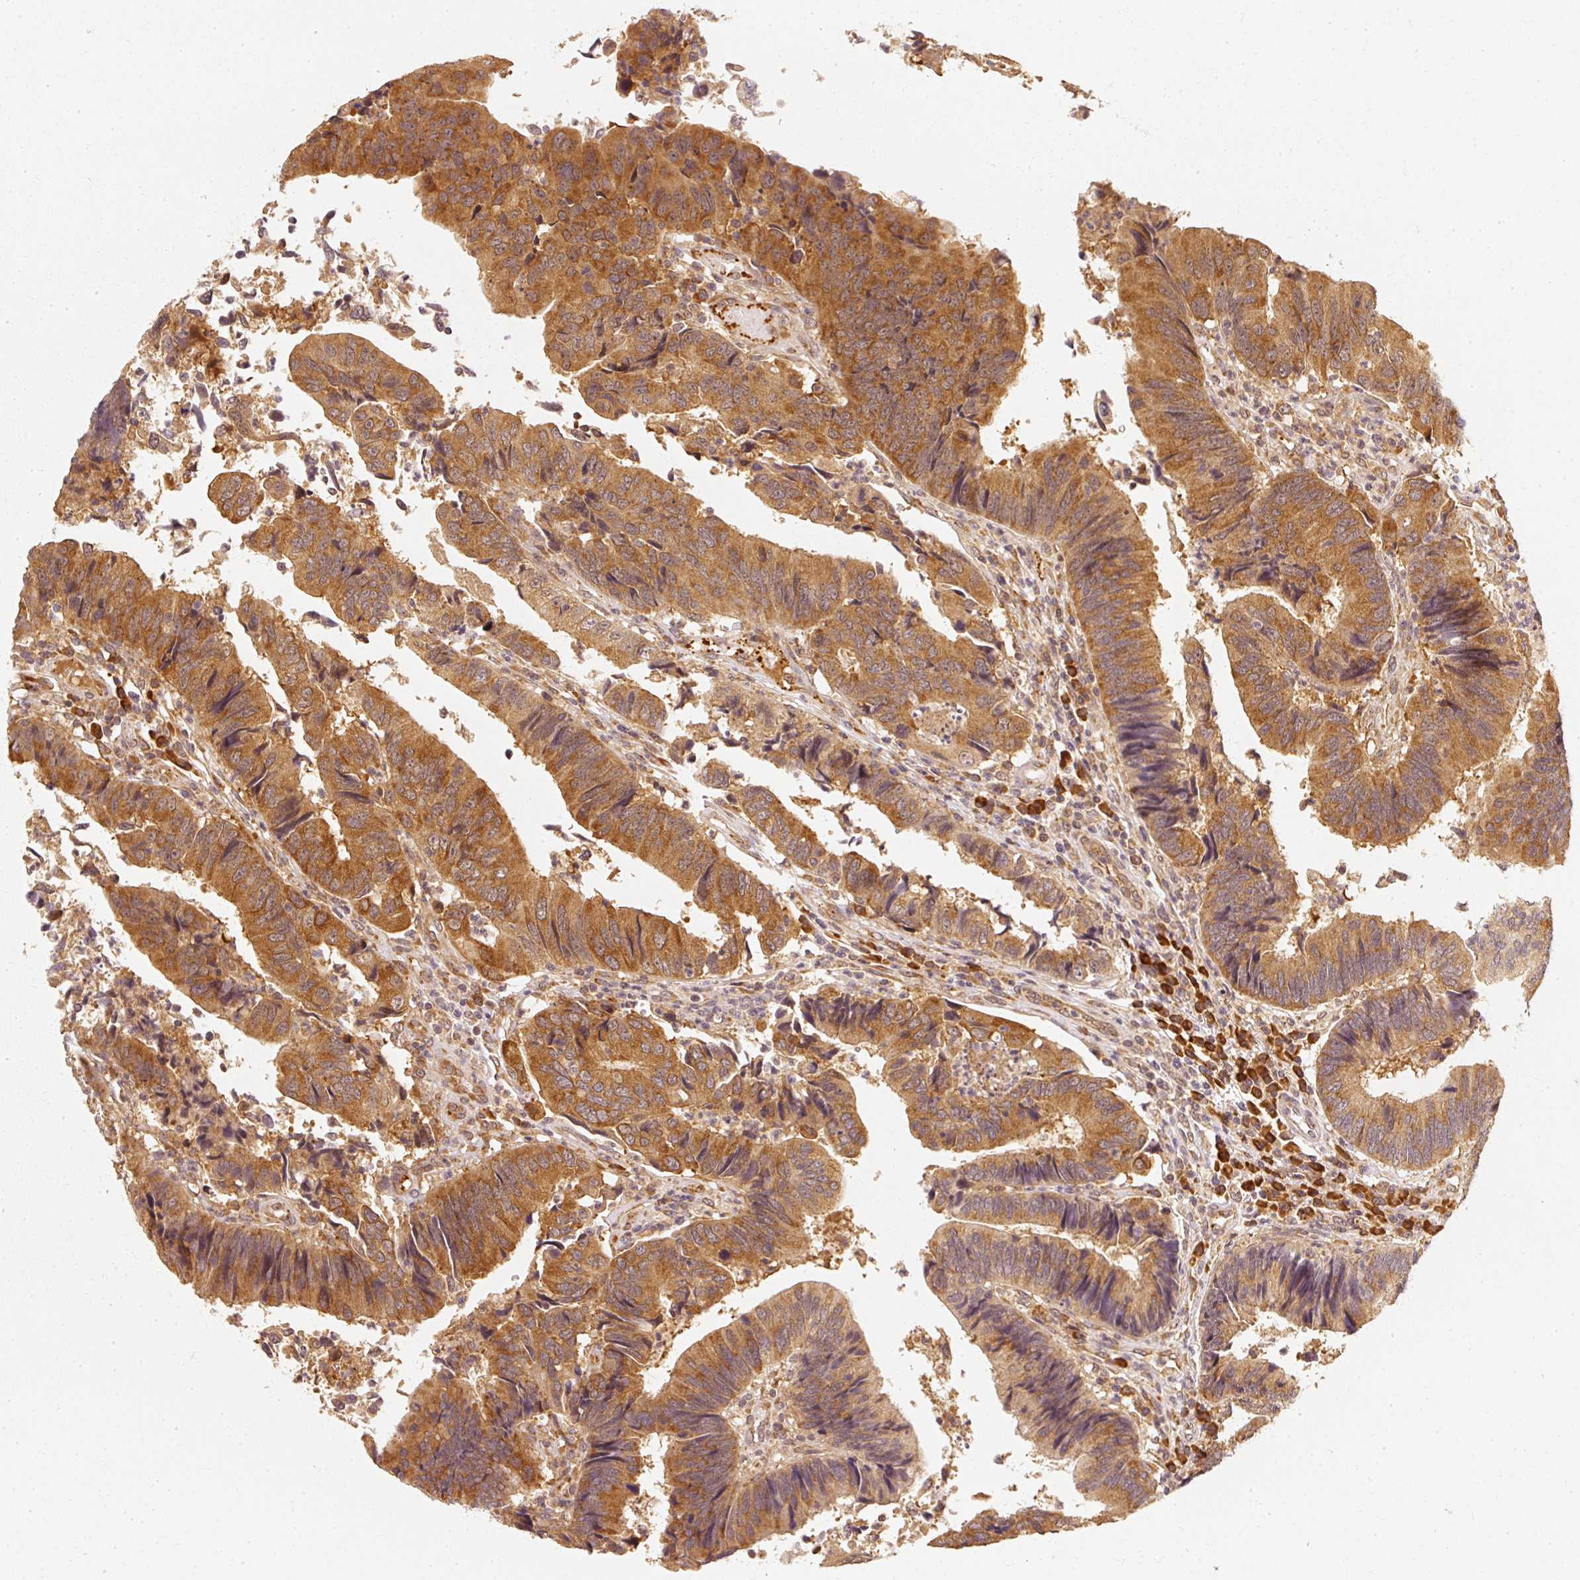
{"staining": {"intensity": "strong", "quantity": "25%-75%", "location": "cytoplasmic/membranous"}, "tissue": "colorectal cancer", "cell_type": "Tumor cells", "image_type": "cancer", "snomed": [{"axis": "morphology", "description": "Adenocarcinoma, NOS"}, {"axis": "topography", "description": "Colon"}], "caption": "There is high levels of strong cytoplasmic/membranous expression in tumor cells of colorectal adenocarcinoma, as demonstrated by immunohistochemical staining (brown color).", "gene": "EEF1A2", "patient": {"sex": "female", "age": 67}}